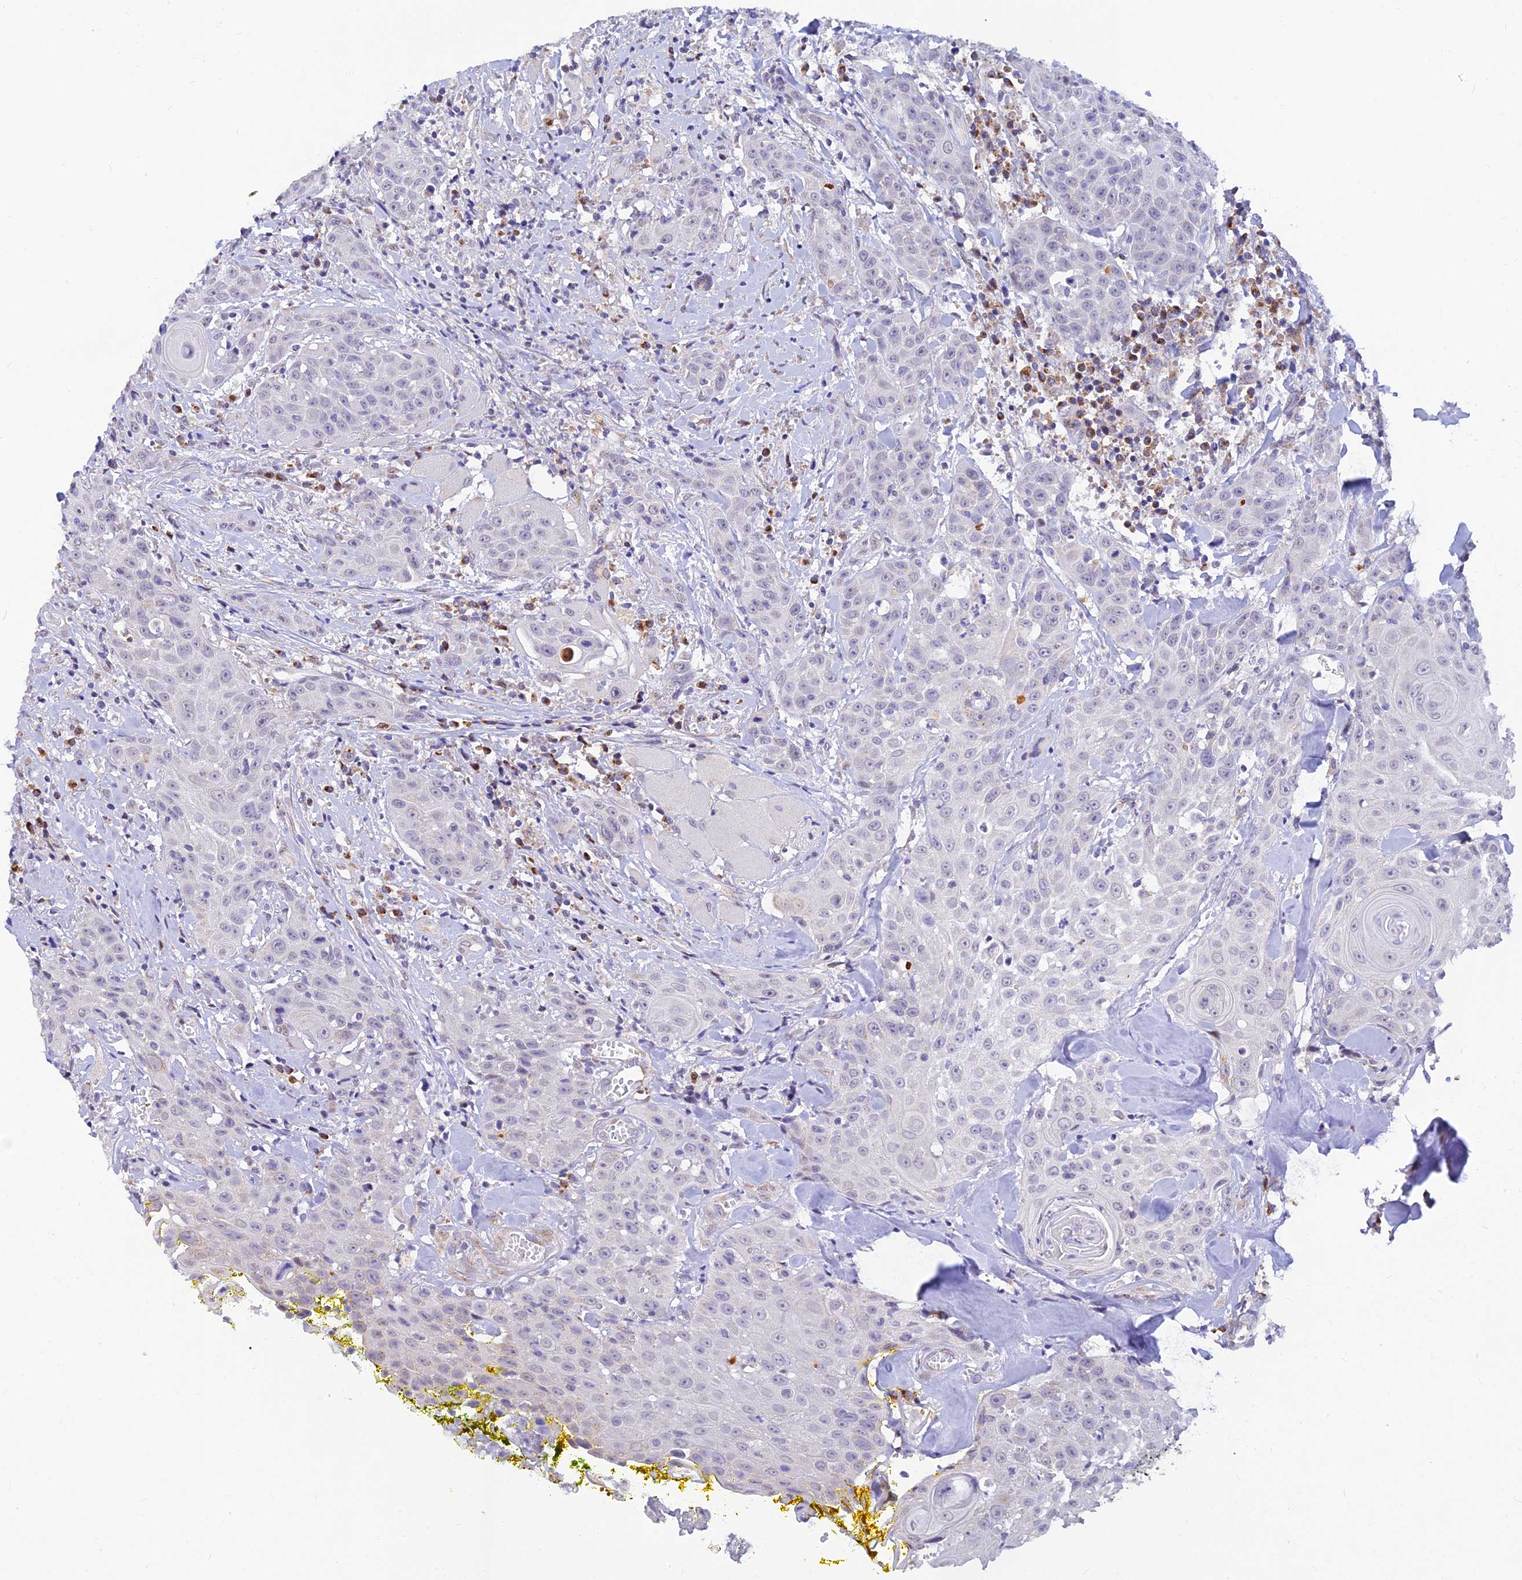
{"staining": {"intensity": "negative", "quantity": "none", "location": "none"}, "tissue": "head and neck cancer", "cell_type": "Tumor cells", "image_type": "cancer", "snomed": [{"axis": "morphology", "description": "Squamous cell carcinoma, NOS"}, {"axis": "topography", "description": "Oral tissue"}, {"axis": "topography", "description": "Head-Neck"}], "caption": "The micrograph demonstrates no staining of tumor cells in head and neck squamous cell carcinoma.", "gene": "INKA1", "patient": {"sex": "female", "age": 82}}